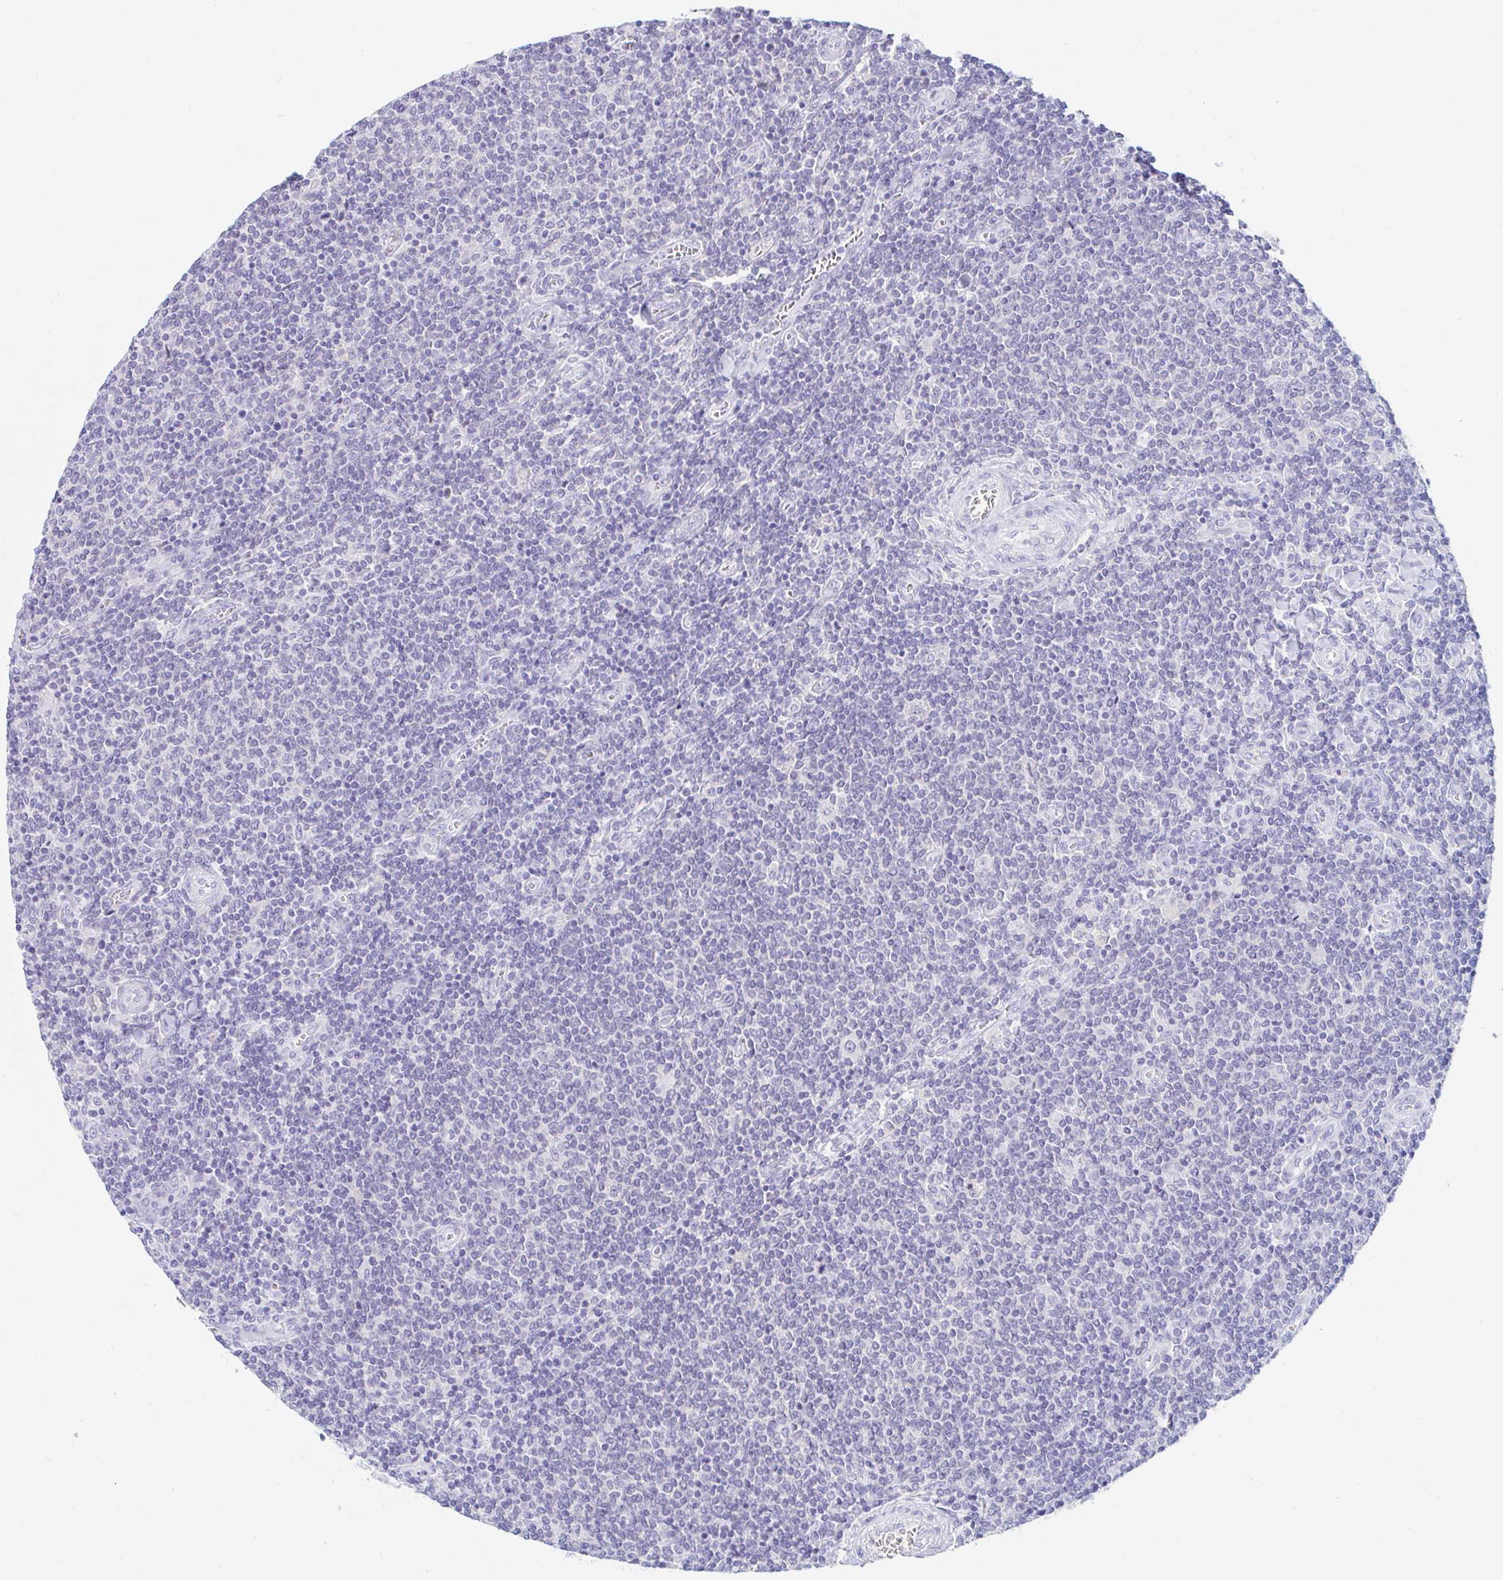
{"staining": {"intensity": "negative", "quantity": "none", "location": "none"}, "tissue": "lymphoma", "cell_type": "Tumor cells", "image_type": "cancer", "snomed": [{"axis": "morphology", "description": "Malignant lymphoma, non-Hodgkin's type, Low grade"}, {"axis": "topography", "description": "Lymph node"}], "caption": "Immunohistochemical staining of lymphoma exhibits no significant staining in tumor cells. The staining is performed using DAB brown chromogen with nuclei counter-stained in using hematoxylin.", "gene": "TEX44", "patient": {"sex": "male", "age": 52}}